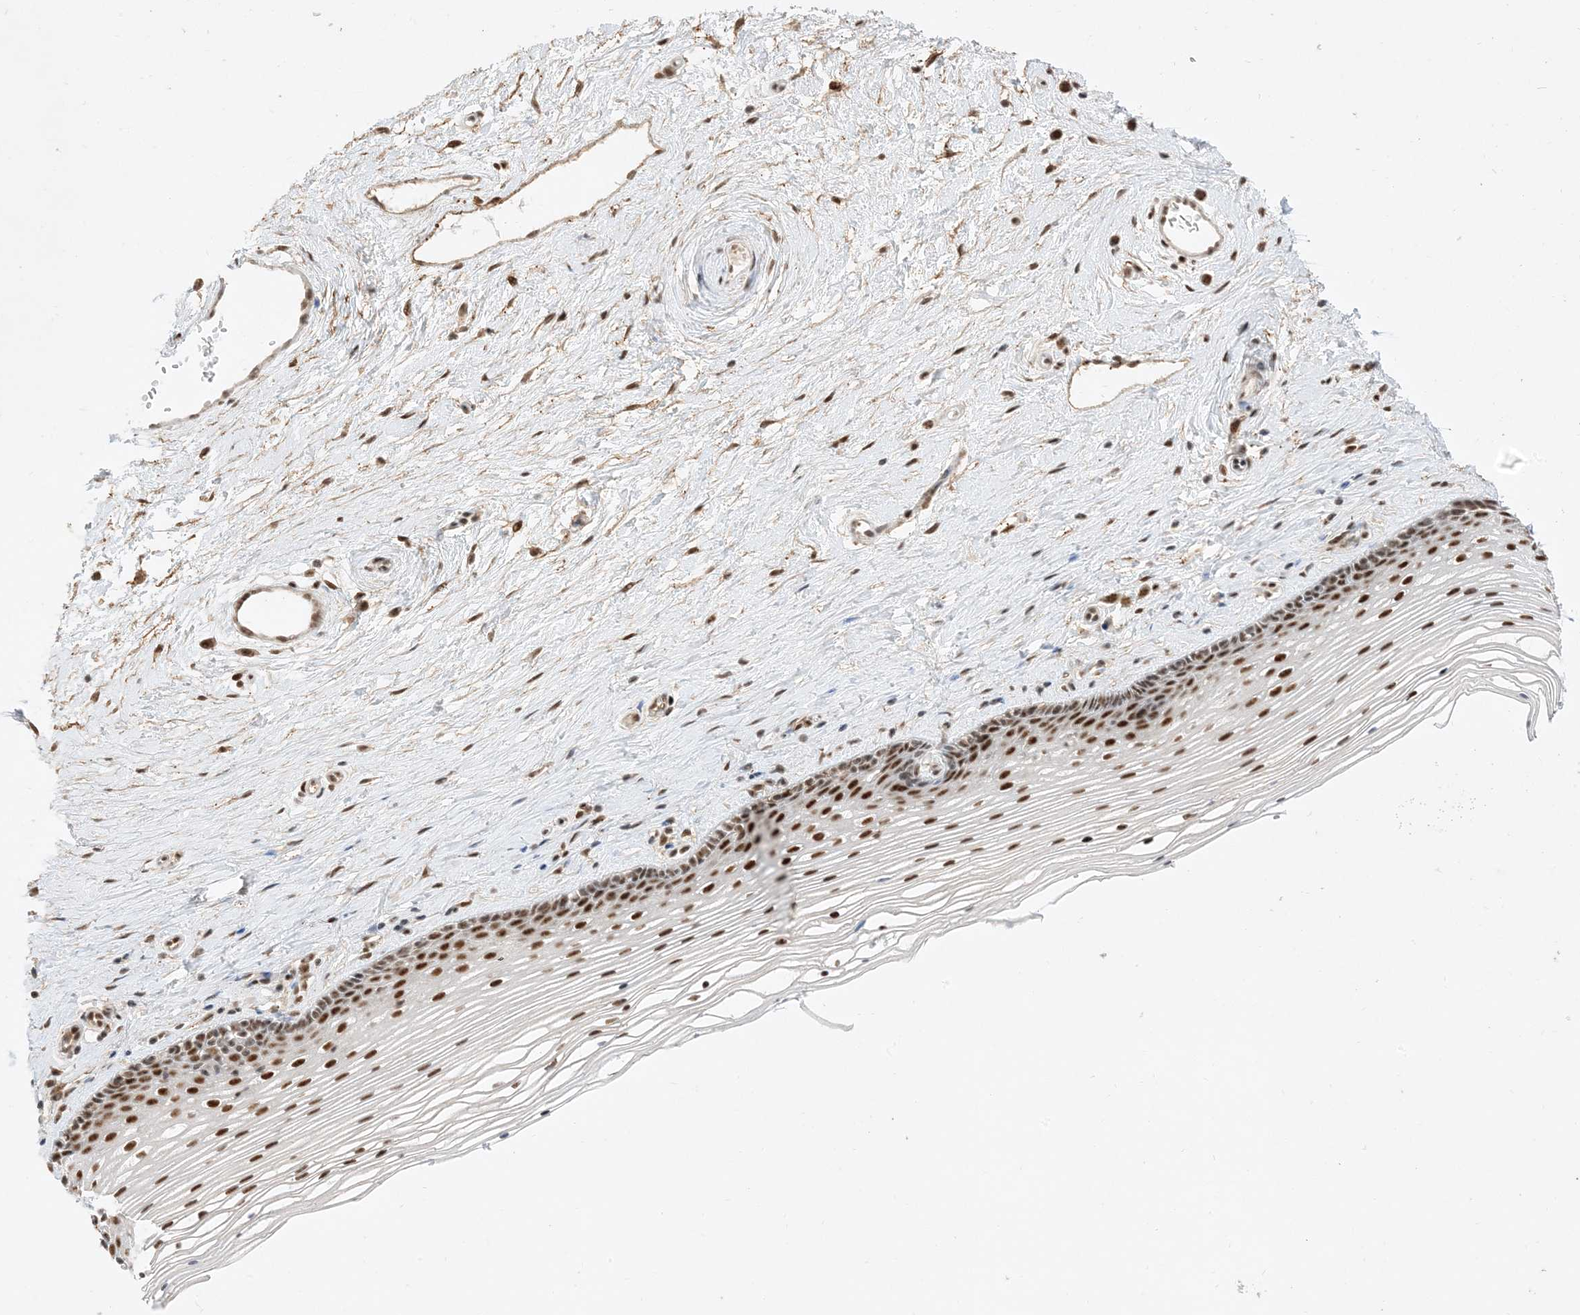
{"staining": {"intensity": "strong", "quantity": ">75%", "location": "nuclear"}, "tissue": "vagina", "cell_type": "Squamous epithelial cells", "image_type": "normal", "snomed": [{"axis": "morphology", "description": "Normal tissue, NOS"}, {"axis": "topography", "description": "Vagina"}], "caption": "Immunohistochemical staining of unremarkable vagina exhibits strong nuclear protein expression in about >75% of squamous epithelial cells.", "gene": "SF3A3", "patient": {"sex": "female", "age": 46}}